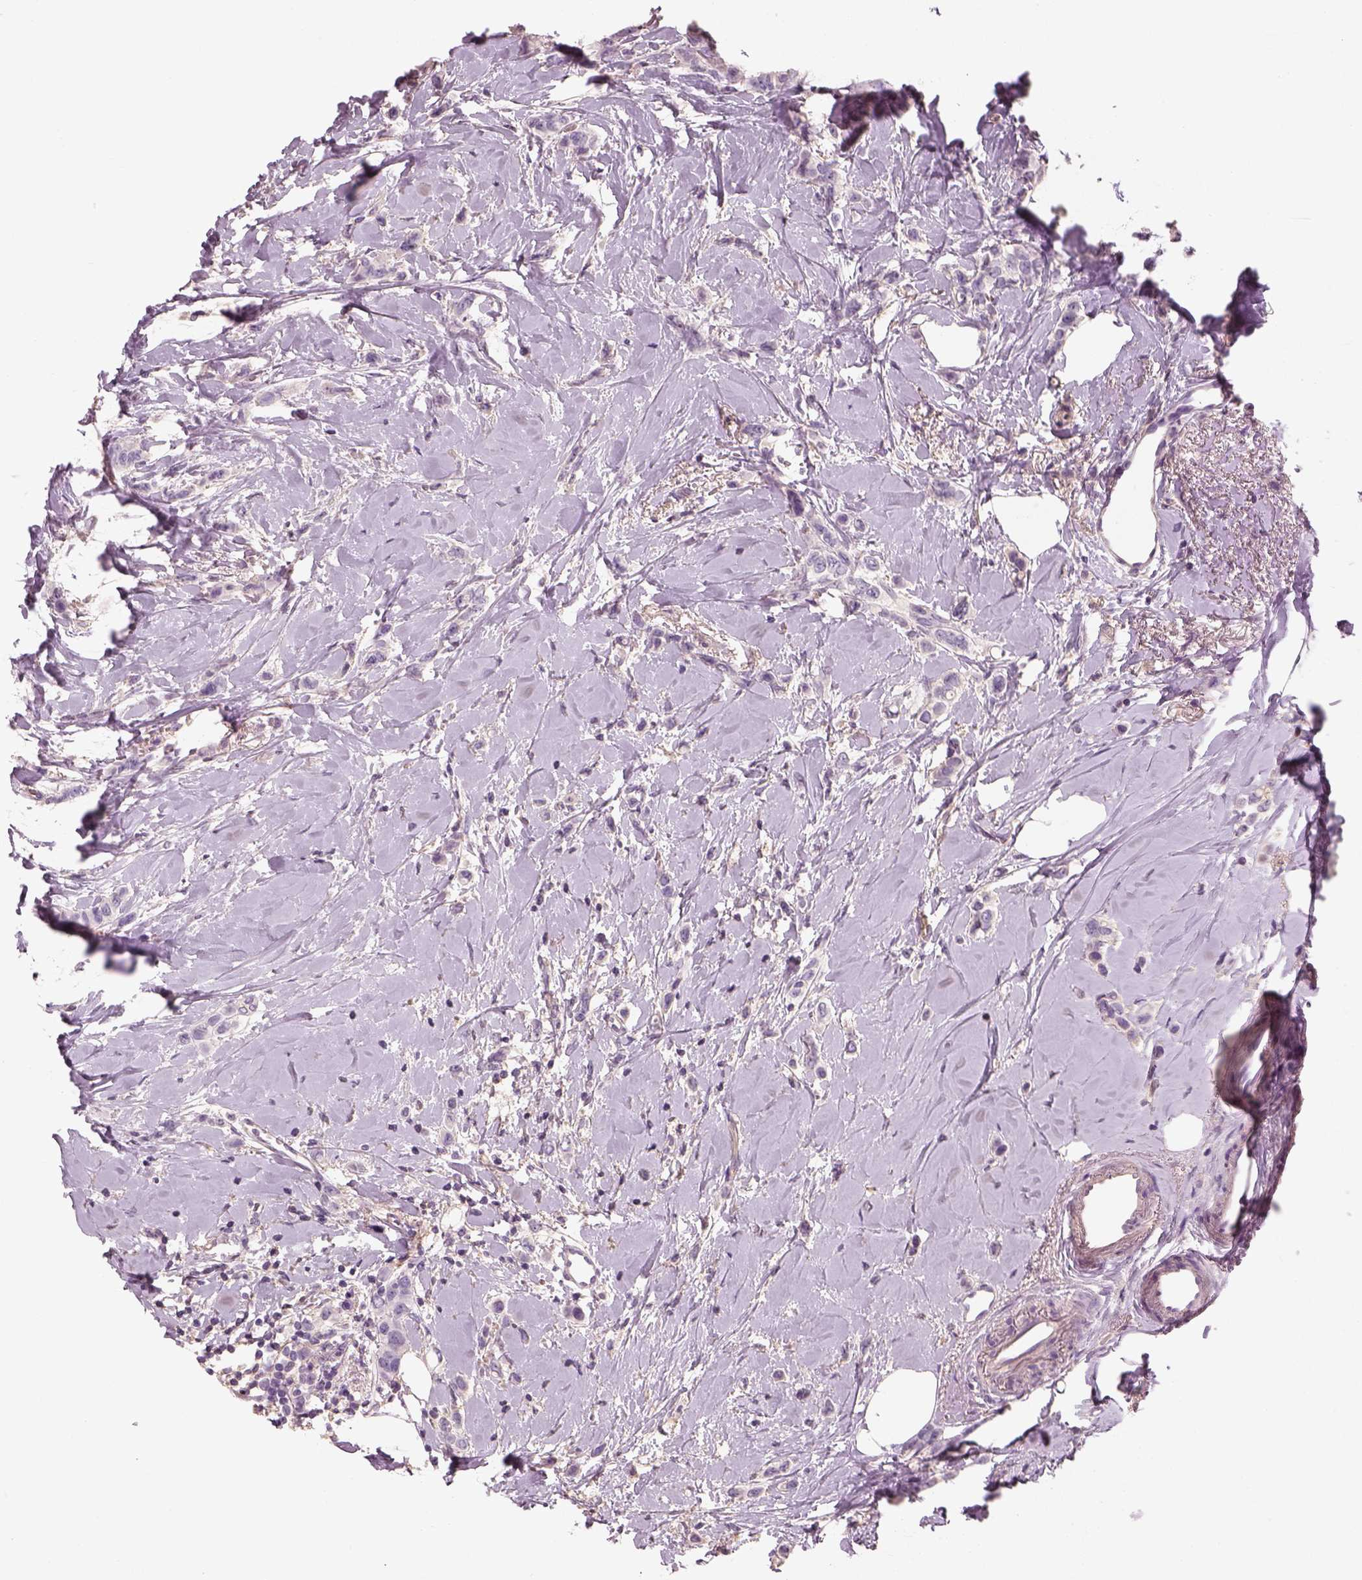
{"staining": {"intensity": "negative", "quantity": "none", "location": "none"}, "tissue": "breast cancer", "cell_type": "Tumor cells", "image_type": "cancer", "snomed": [{"axis": "morphology", "description": "Lobular carcinoma"}, {"axis": "topography", "description": "Breast"}], "caption": "Tumor cells are negative for protein expression in human breast cancer (lobular carcinoma).", "gene": "OTUD6A", "patient": {"sex": "female", "age": 66}}